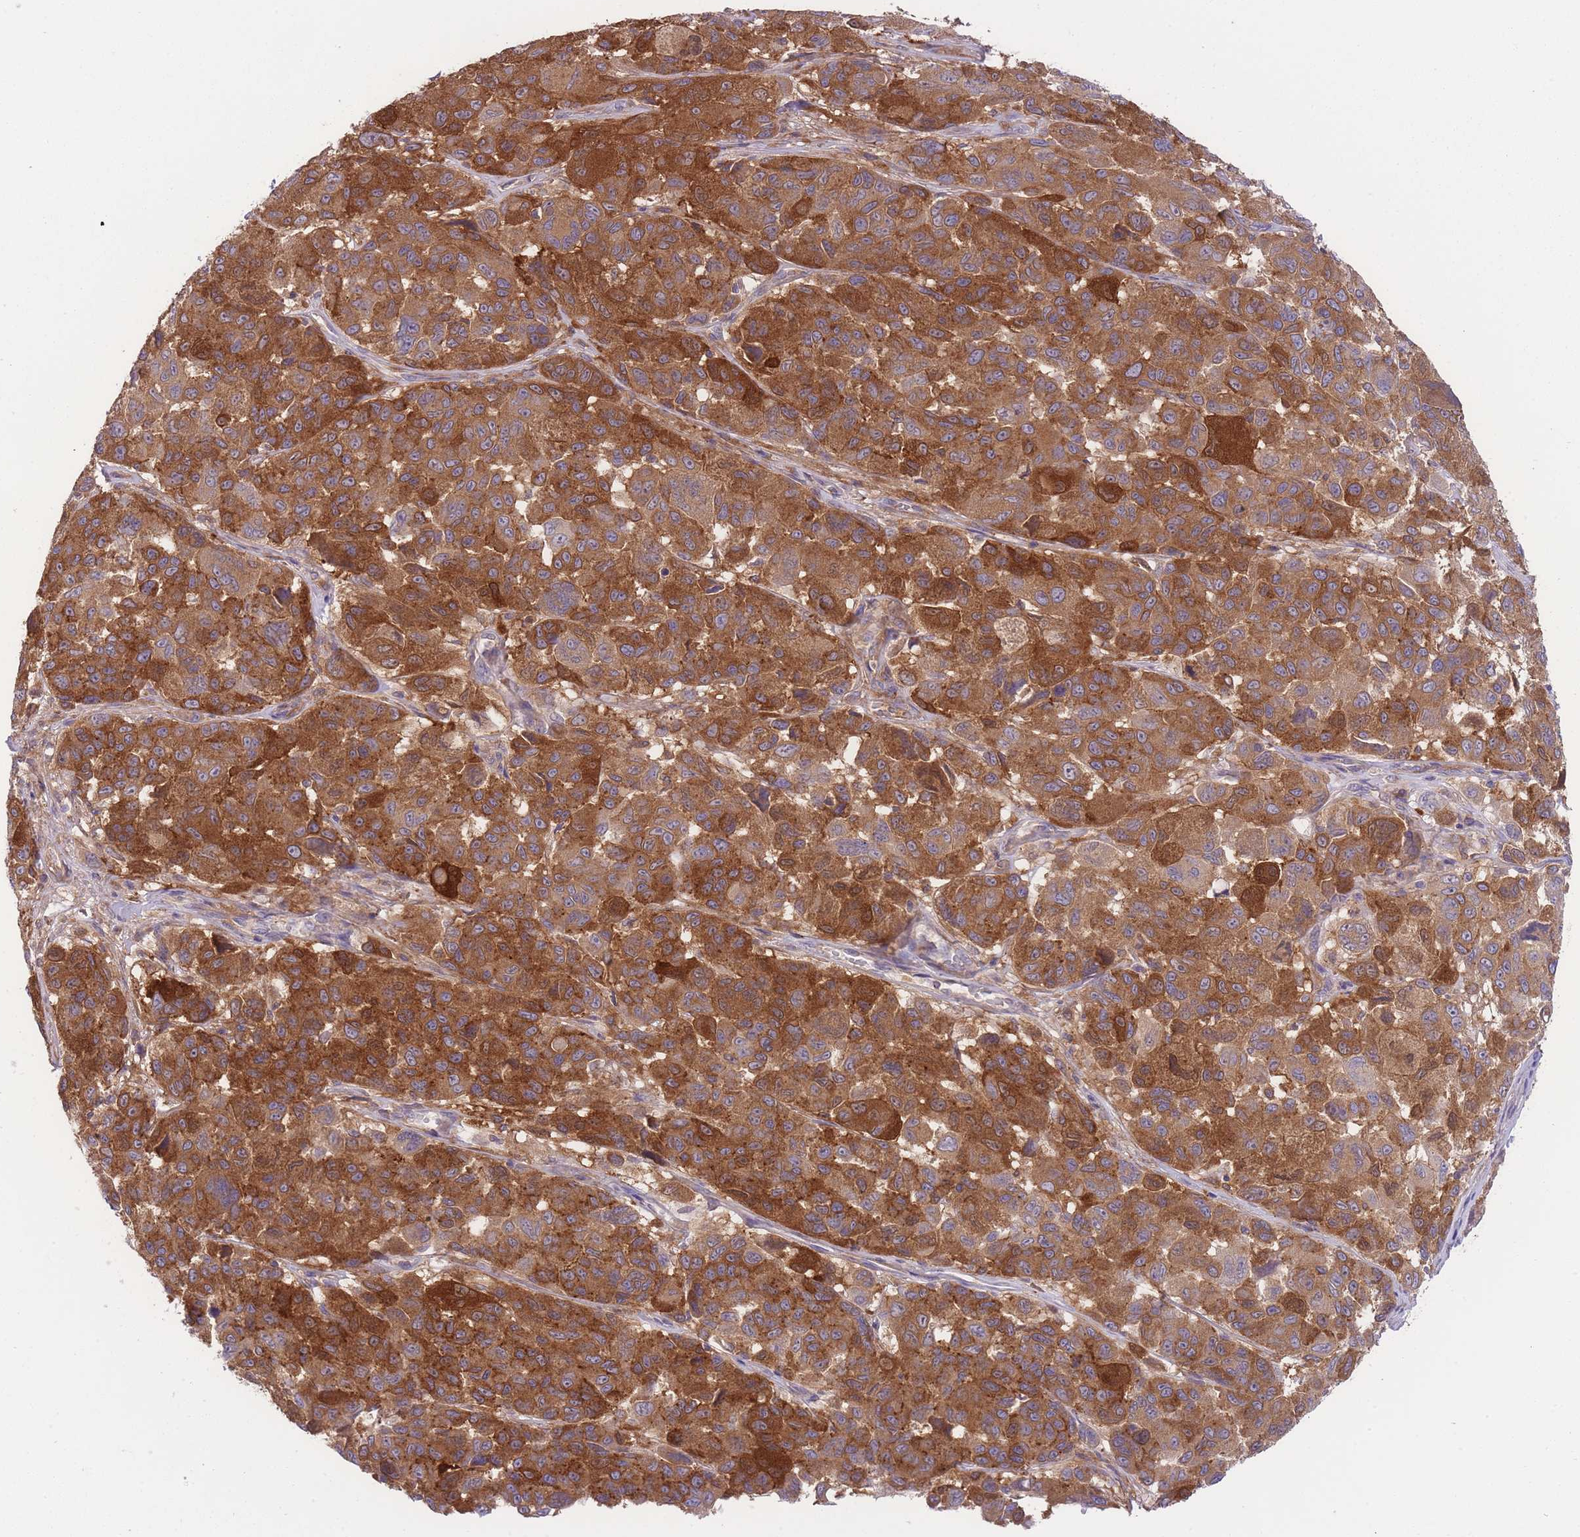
{"staining": {"intensity": "strong", "quantity": ">75%", "location": "cytoplasmic/membranous"}, "tissue": "melanoma", "cell_type": "Tumor cells", "image_type": "cancer", "snomed": [{"axis": "morphology", "description": "Malignant melanoma, NOS"}, {"axis": "topography", "description": "Skin"}], "caption": "DAB (3,3'-diaminobenzidine) immunohistochemical staining of human malignant melanoma reveals strong cytoplasmic/membranous protein positivity in approximately >75% of tumor cells.", "gene": "PRKAR1A", "patient": {"sex": "female", "age": 66}}